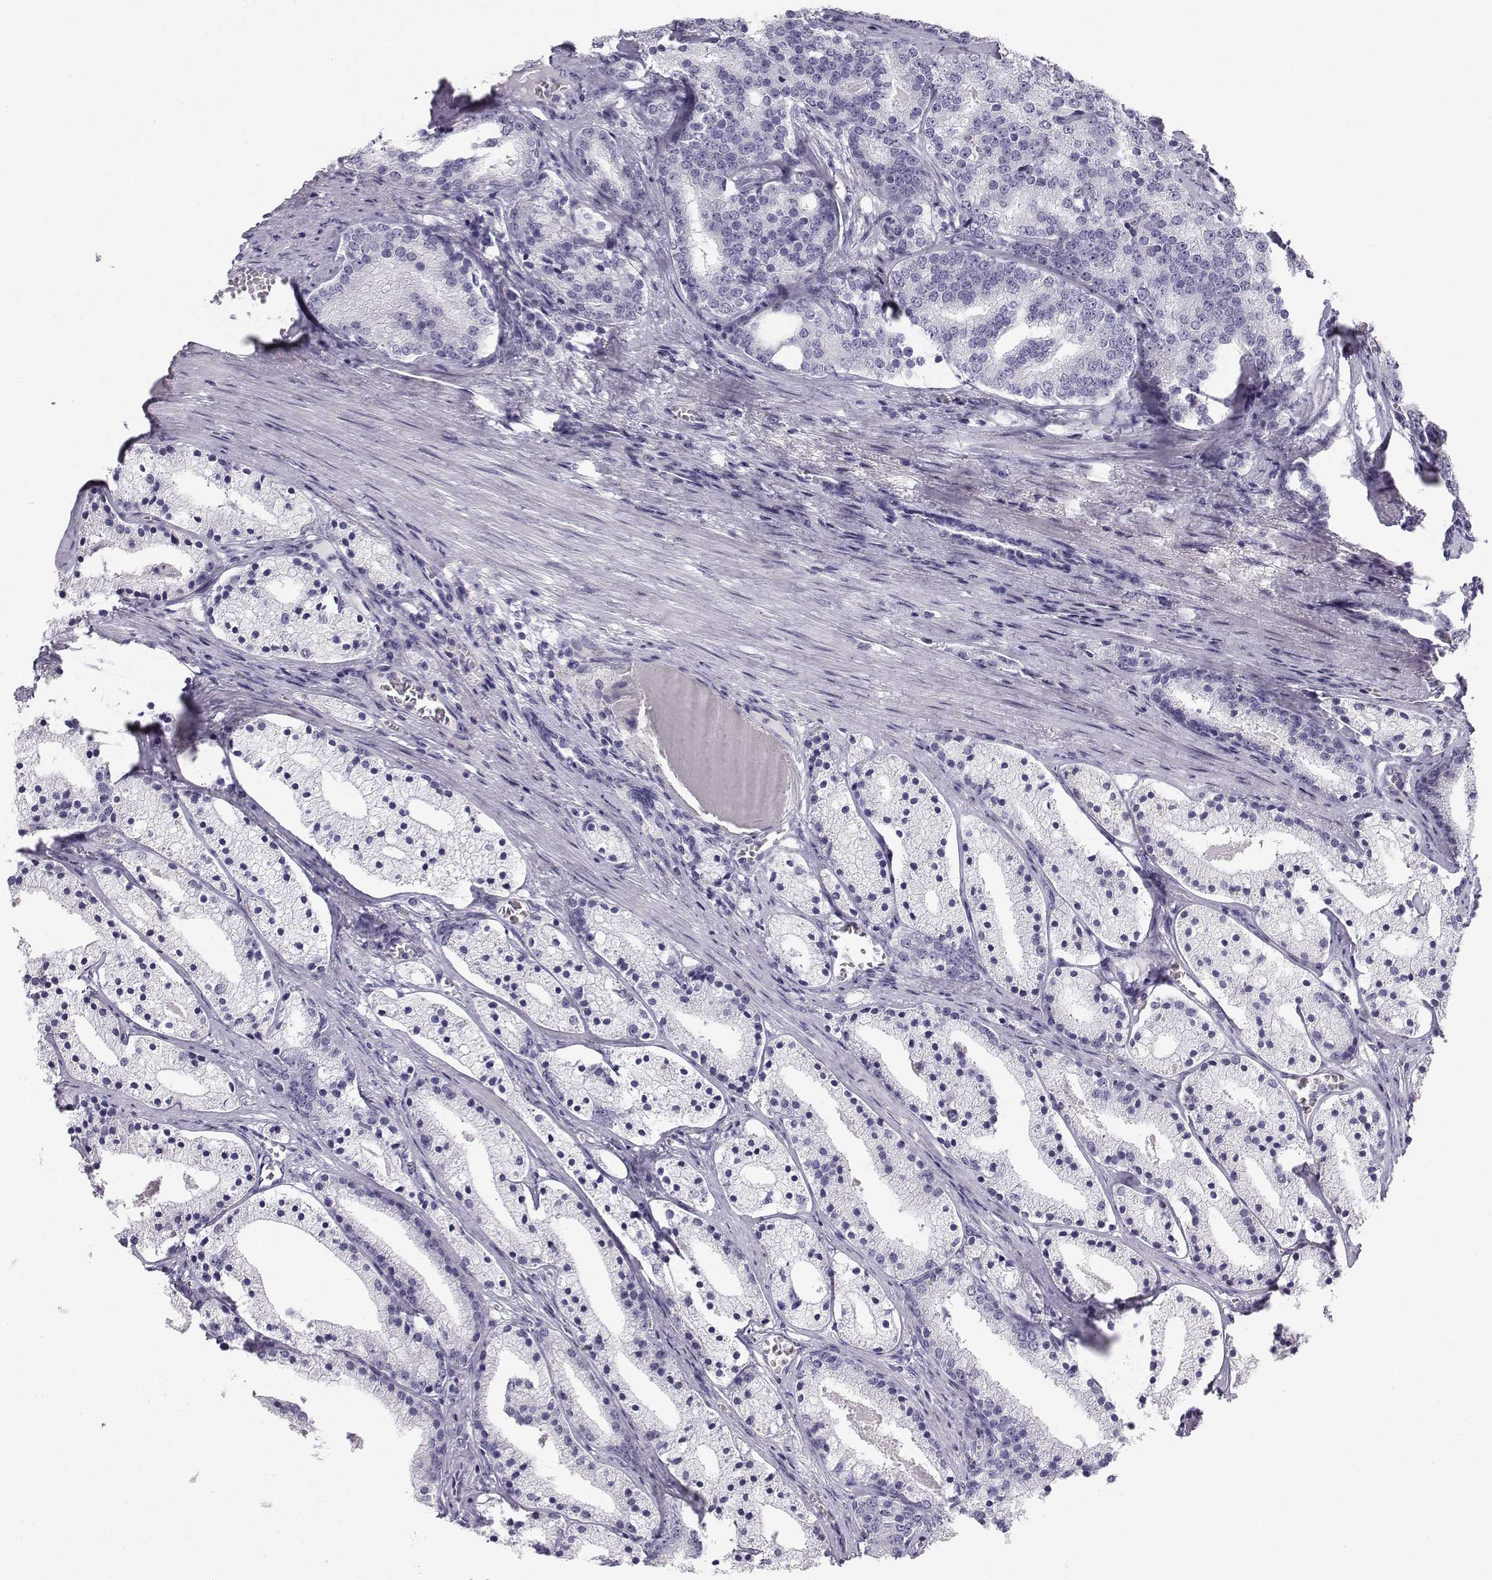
{"staining": {"intensity": "negative", "quantity": "none", "location": "none"}, "tissue": "prostate cancer", "cell_type": "Tumor cells", "image_type": "cancer", "snomed": [{"axis": "morphology", "description": "Adenocarcinoma, NOS"}, {"axis": "topography", "description": "Prostate"}], "caption": "Micrograph shows no protein positivity in tumor cells of prostate cancer (adenocarcinoma) tissue. The staining was performed using DAB (3,3'-diaminobenzidine) to visualize the protein expression in brown, while the nuclei were stained in blue with hematoxylin (Magnification: 20x).", "gene": "SYCE1", "patient": {"sex": "male", "age": 69}}